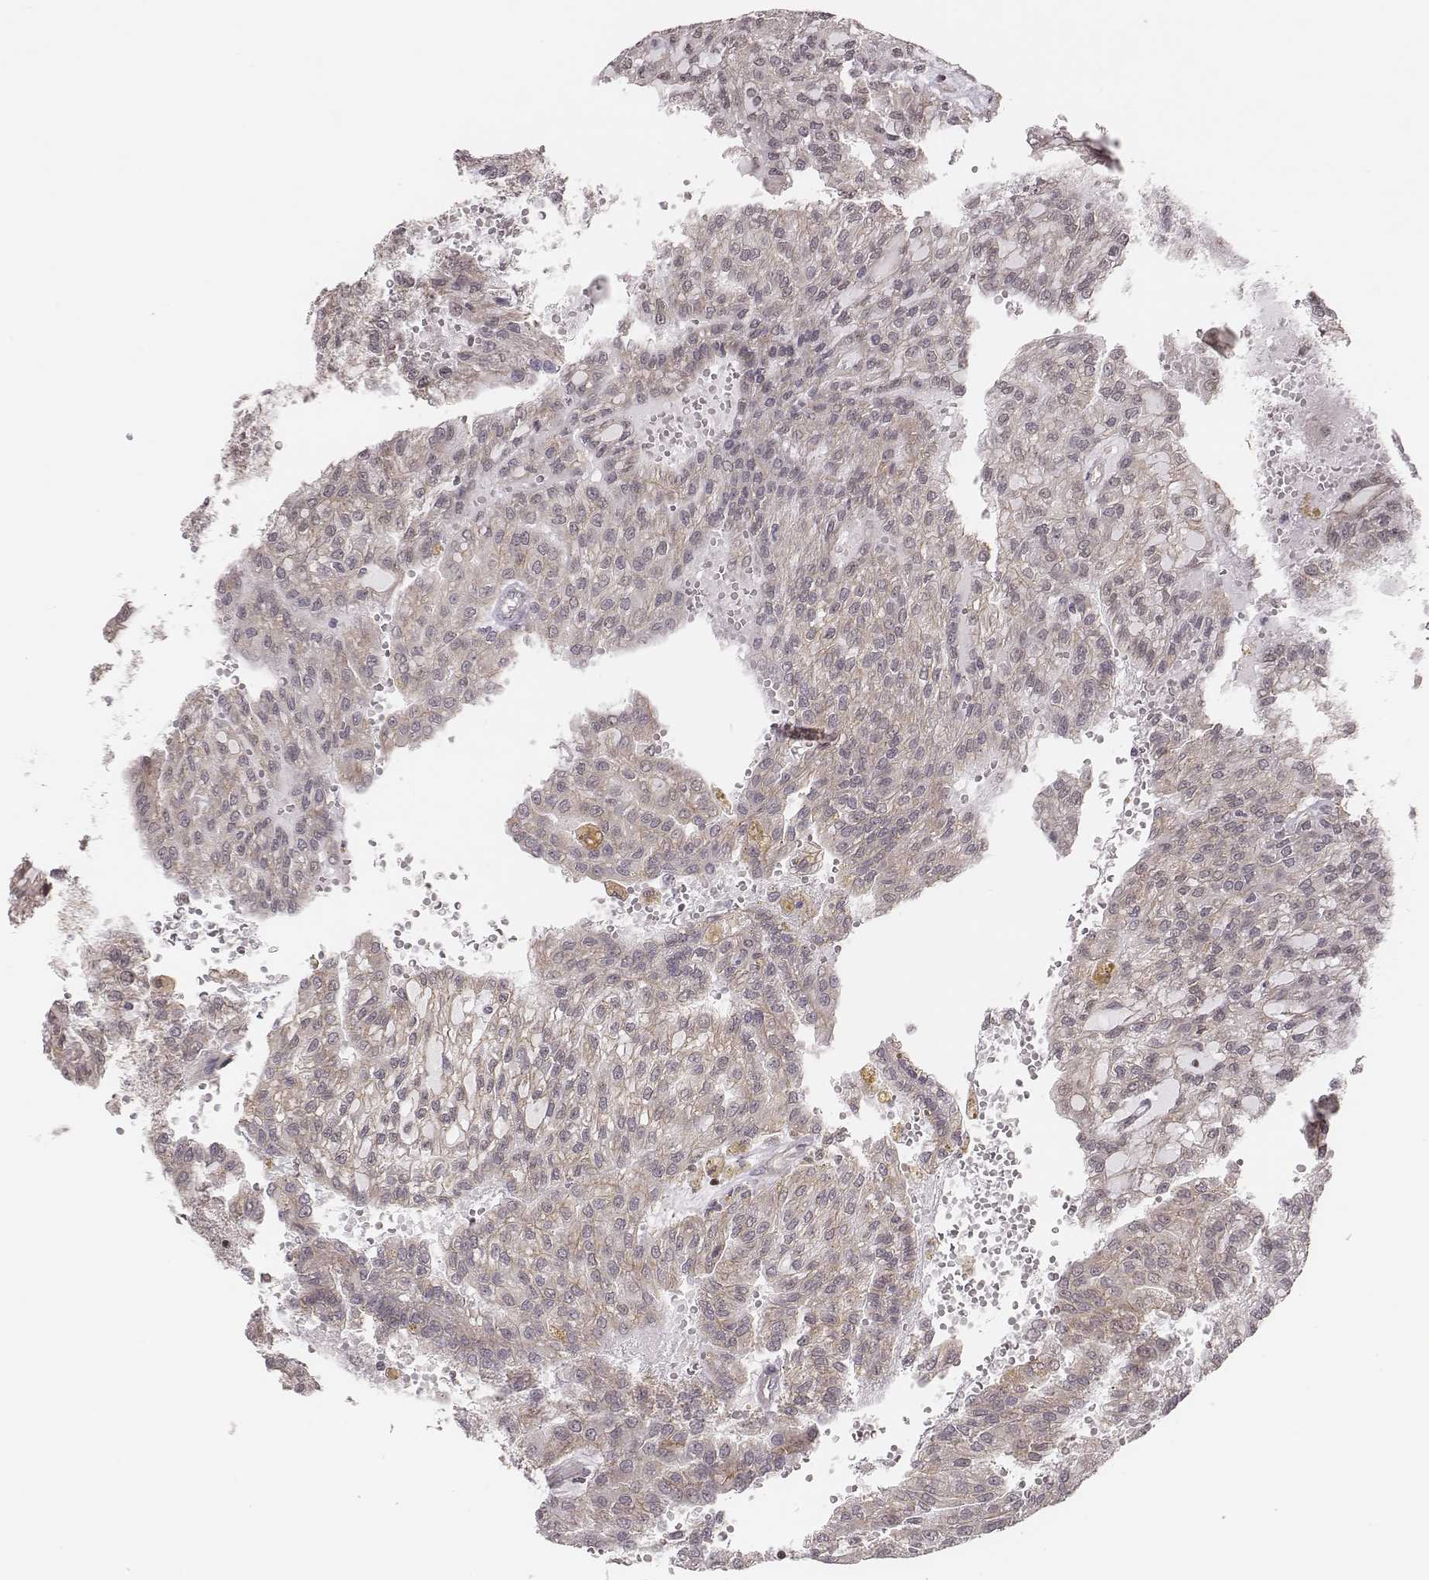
{"staining": {"intensity": "negative", "quantity": "none", "location": "none"}, "tissue": "renal cancer", "cell_type": "Tumor cells", "image_type": "cancer", "snomed": [{"axis": "morphology", "description": "Adenocarcinoma, NOS"}, {"axis": "topography", "description": "Kidney"}], "caption": "Renal adenocarcinoma stained for a protein using immunohistochemistry displays no expression tumor cells.", "gene": "WDR59", "patient": {"sex": "male", "age": 63}}